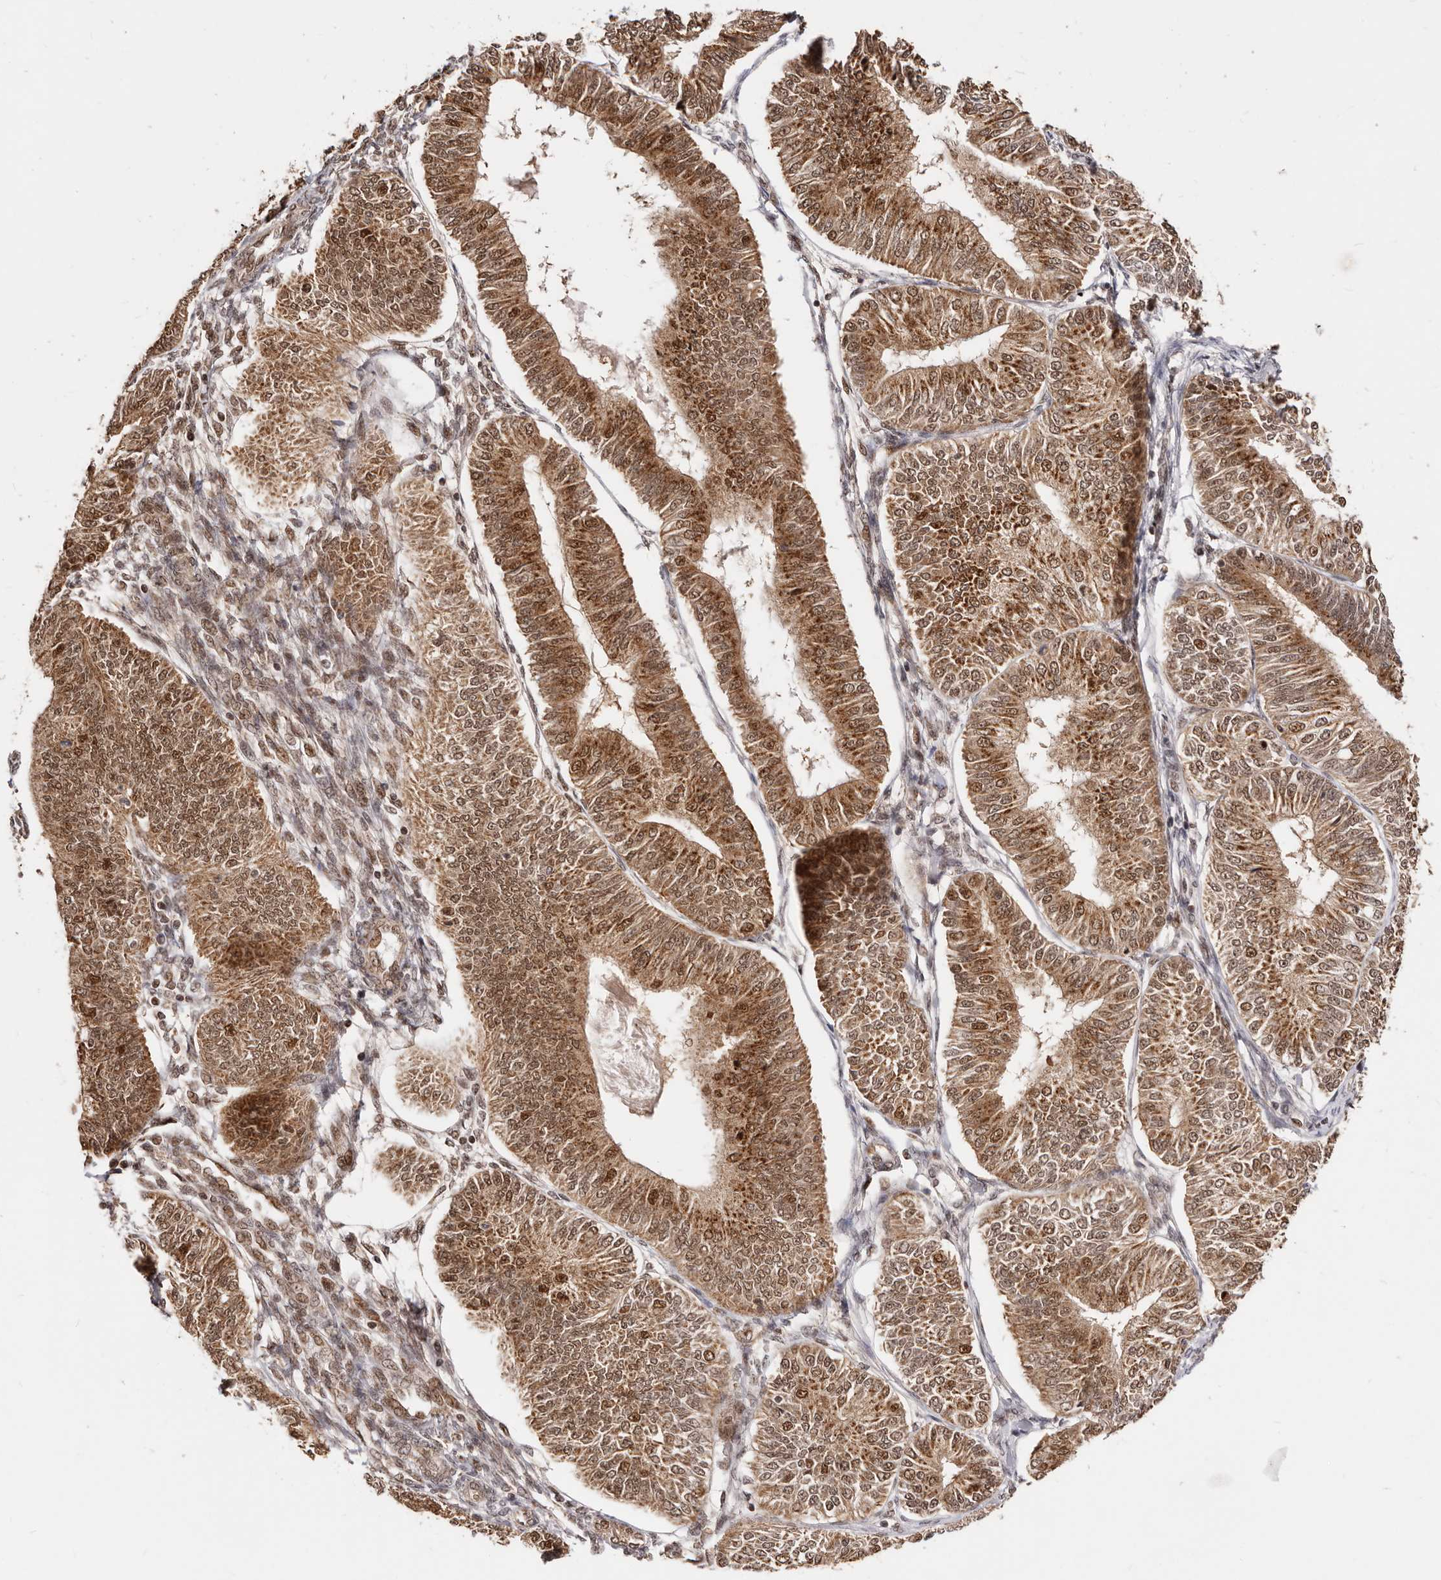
{"staining": {"intensity": "strong", "quantity": "25%-75%", "location": "cytoplasmic/membranous,nuclear"}, "tissue": "endometrial cancer", "cell_type": "Tumor cells", "image_type": "cancer", "snomed": [{"axis": "morphology", "description": "Adenocarcinoma, NOS"}, {"axis": "topography", "description": "Endometrium"}], "caption": "Endometrial cancer was stained to show a protein in brown. There is high levels of strong cytoplasmic/membranous and nuclear staining in approximately 25%-75% of tumor cells.", "gene": "SEC14L1", "patient": {"sex": "female", "age": 58}}